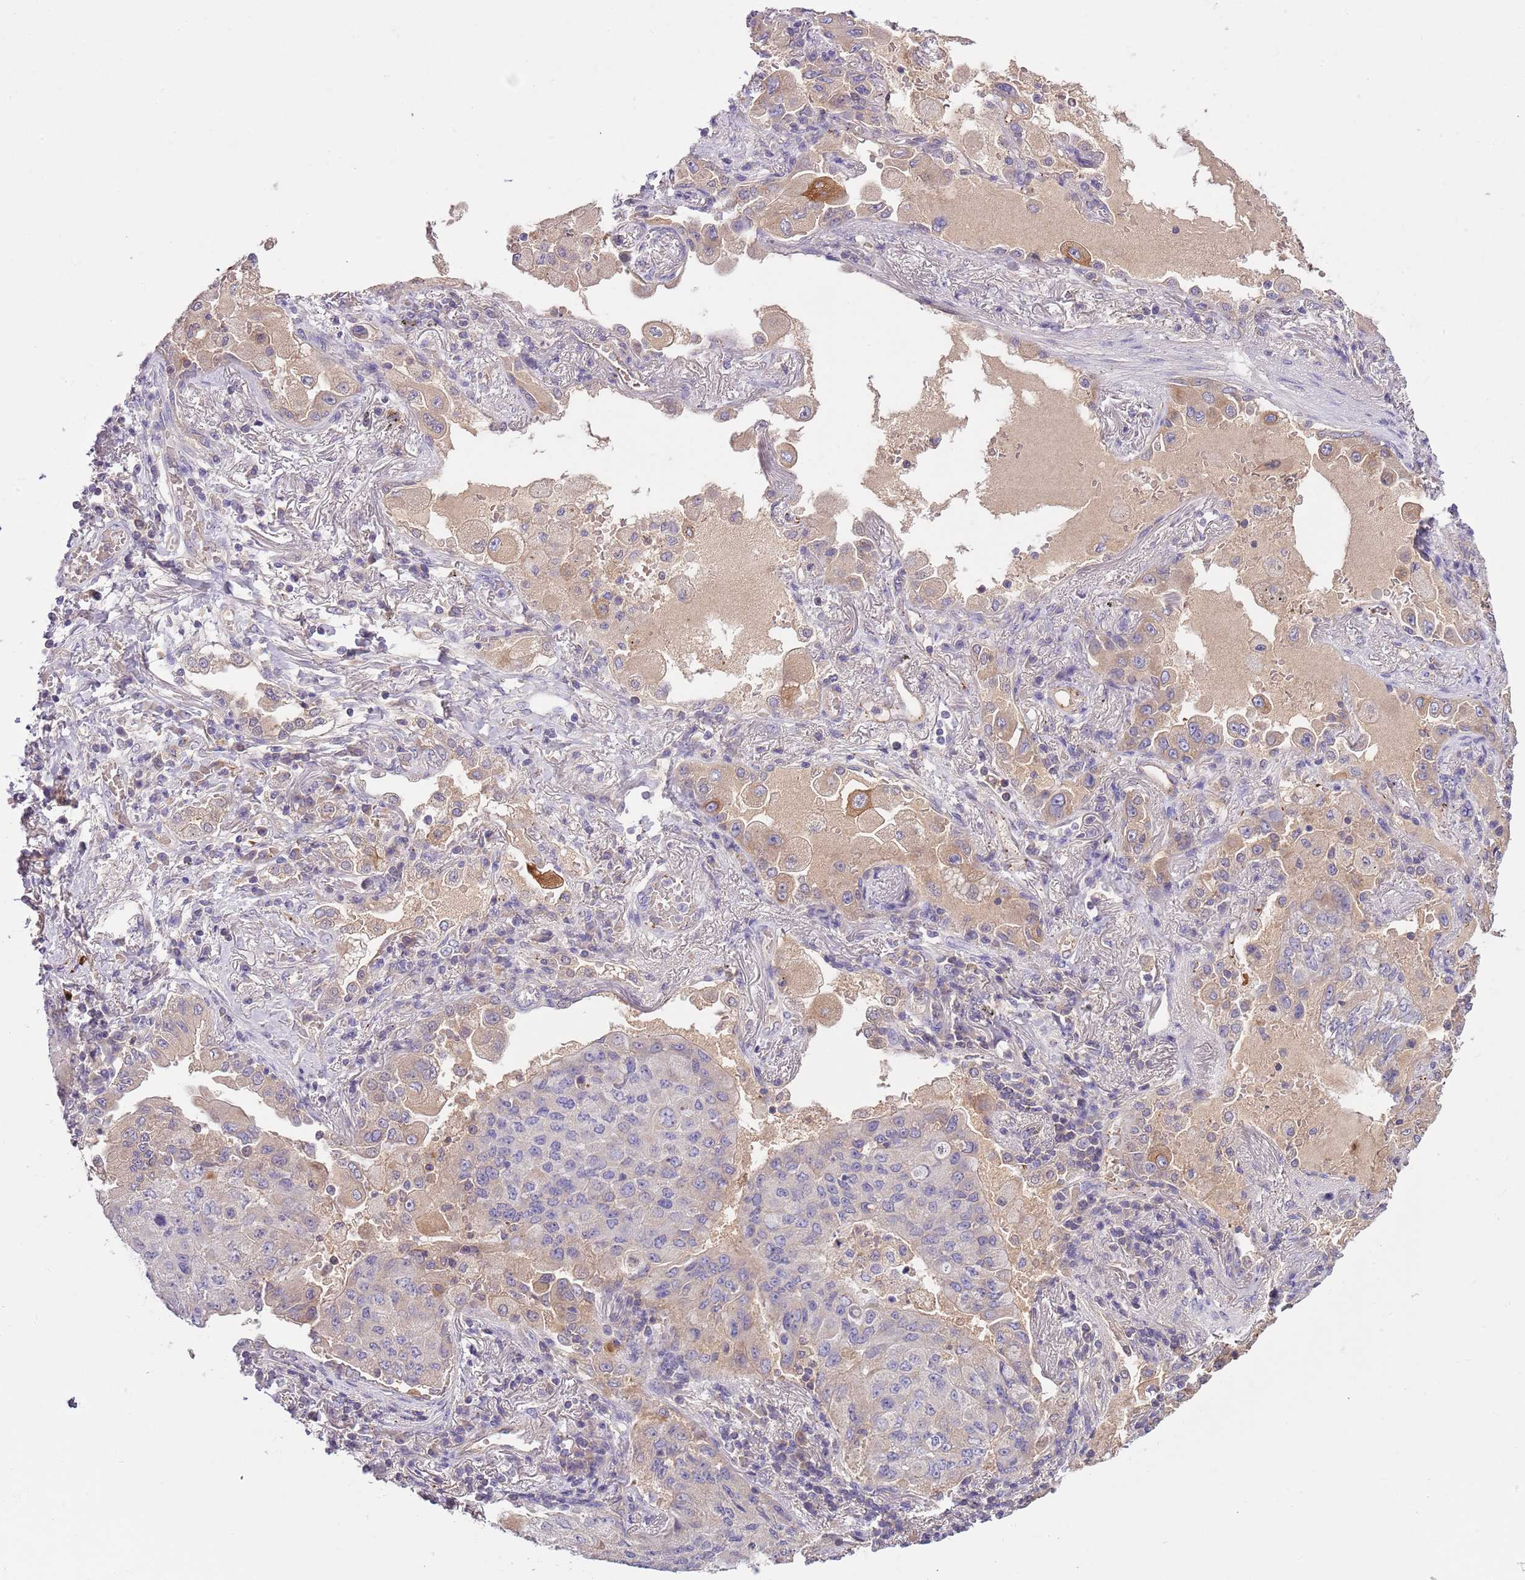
{"staining": {"intensity": "moderate", "quantity": "25%-75%", "location": "cytoplasmic/membranous"}, "tissue": "lung cancer", "cell_type": "Tumor cells", "image_type": "cancer", "snomed": [{"axis": "morphology", "description": "Squamous cell carcinoma, NOS"}, {"axis": "topography", "description": "Lung"}], "caption": "Lung cancer tissue displays moderate cytoplasmic/membranous positivity in about 25%-75% of tumor cells, visualized by immunohistochemistry.", "gene": "HES3", "patient": {"sex": "male", "age": 74}}